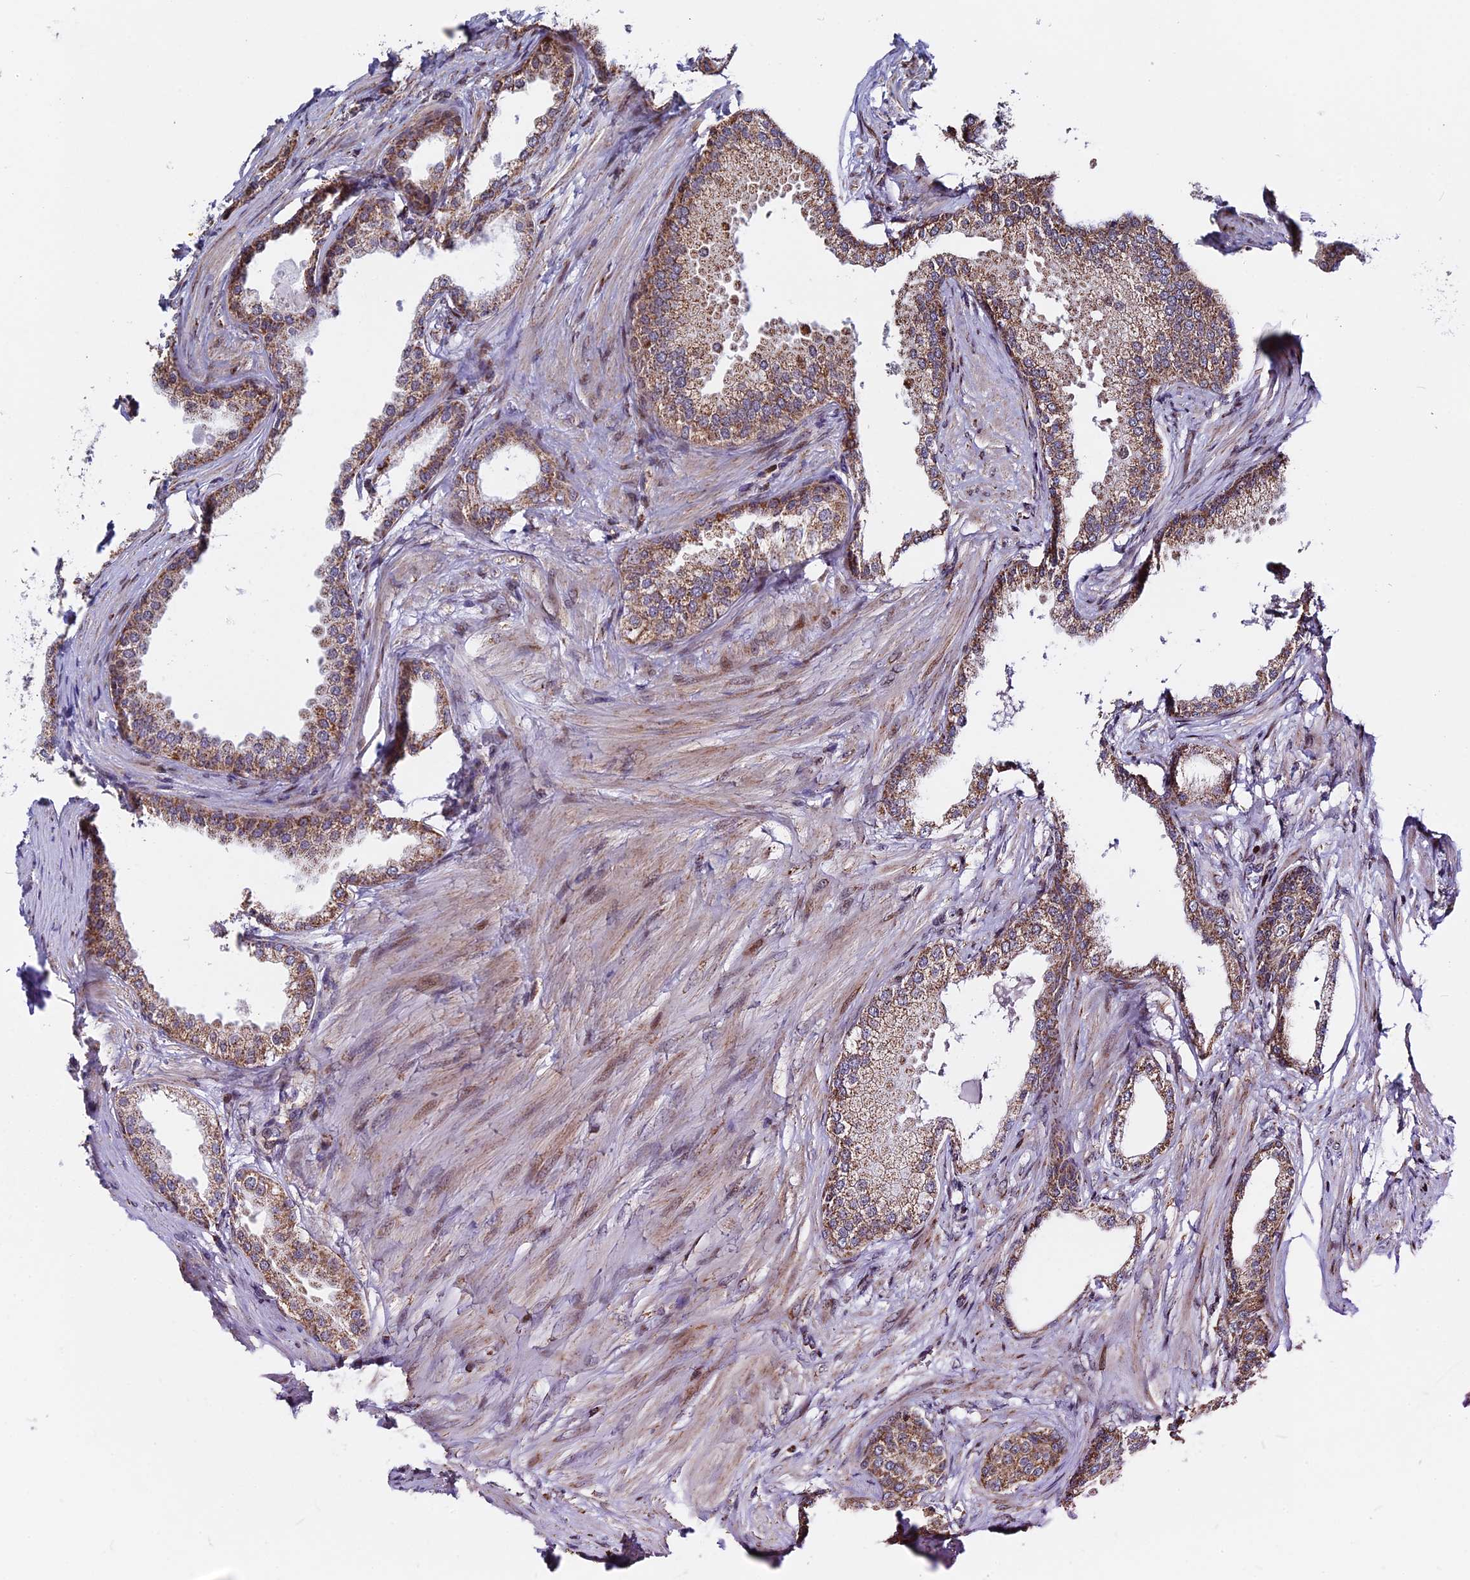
{"staining": {"intensity": "moderate", "quantity": ">75%", "location": "cytoplasmic/membranous"}, "tissue": "prostate cancer", "cell_type": "Tumor cells", "image_type": "cancer", "snomed": [{"axis": "morphology", "description": "Adenocarcinoma, High grade"}, {"axis": "topography", "description": "Prostate"}], "caption": "Immunohistochemical staining of human high-grade adenocarcinoma (prostate) displays moderate cytoplasmic/membranous protein positivity in approximately >75% of tumor cells.", "gene": "FAM174C", "patient": {"sex": "male", "age": 59}}